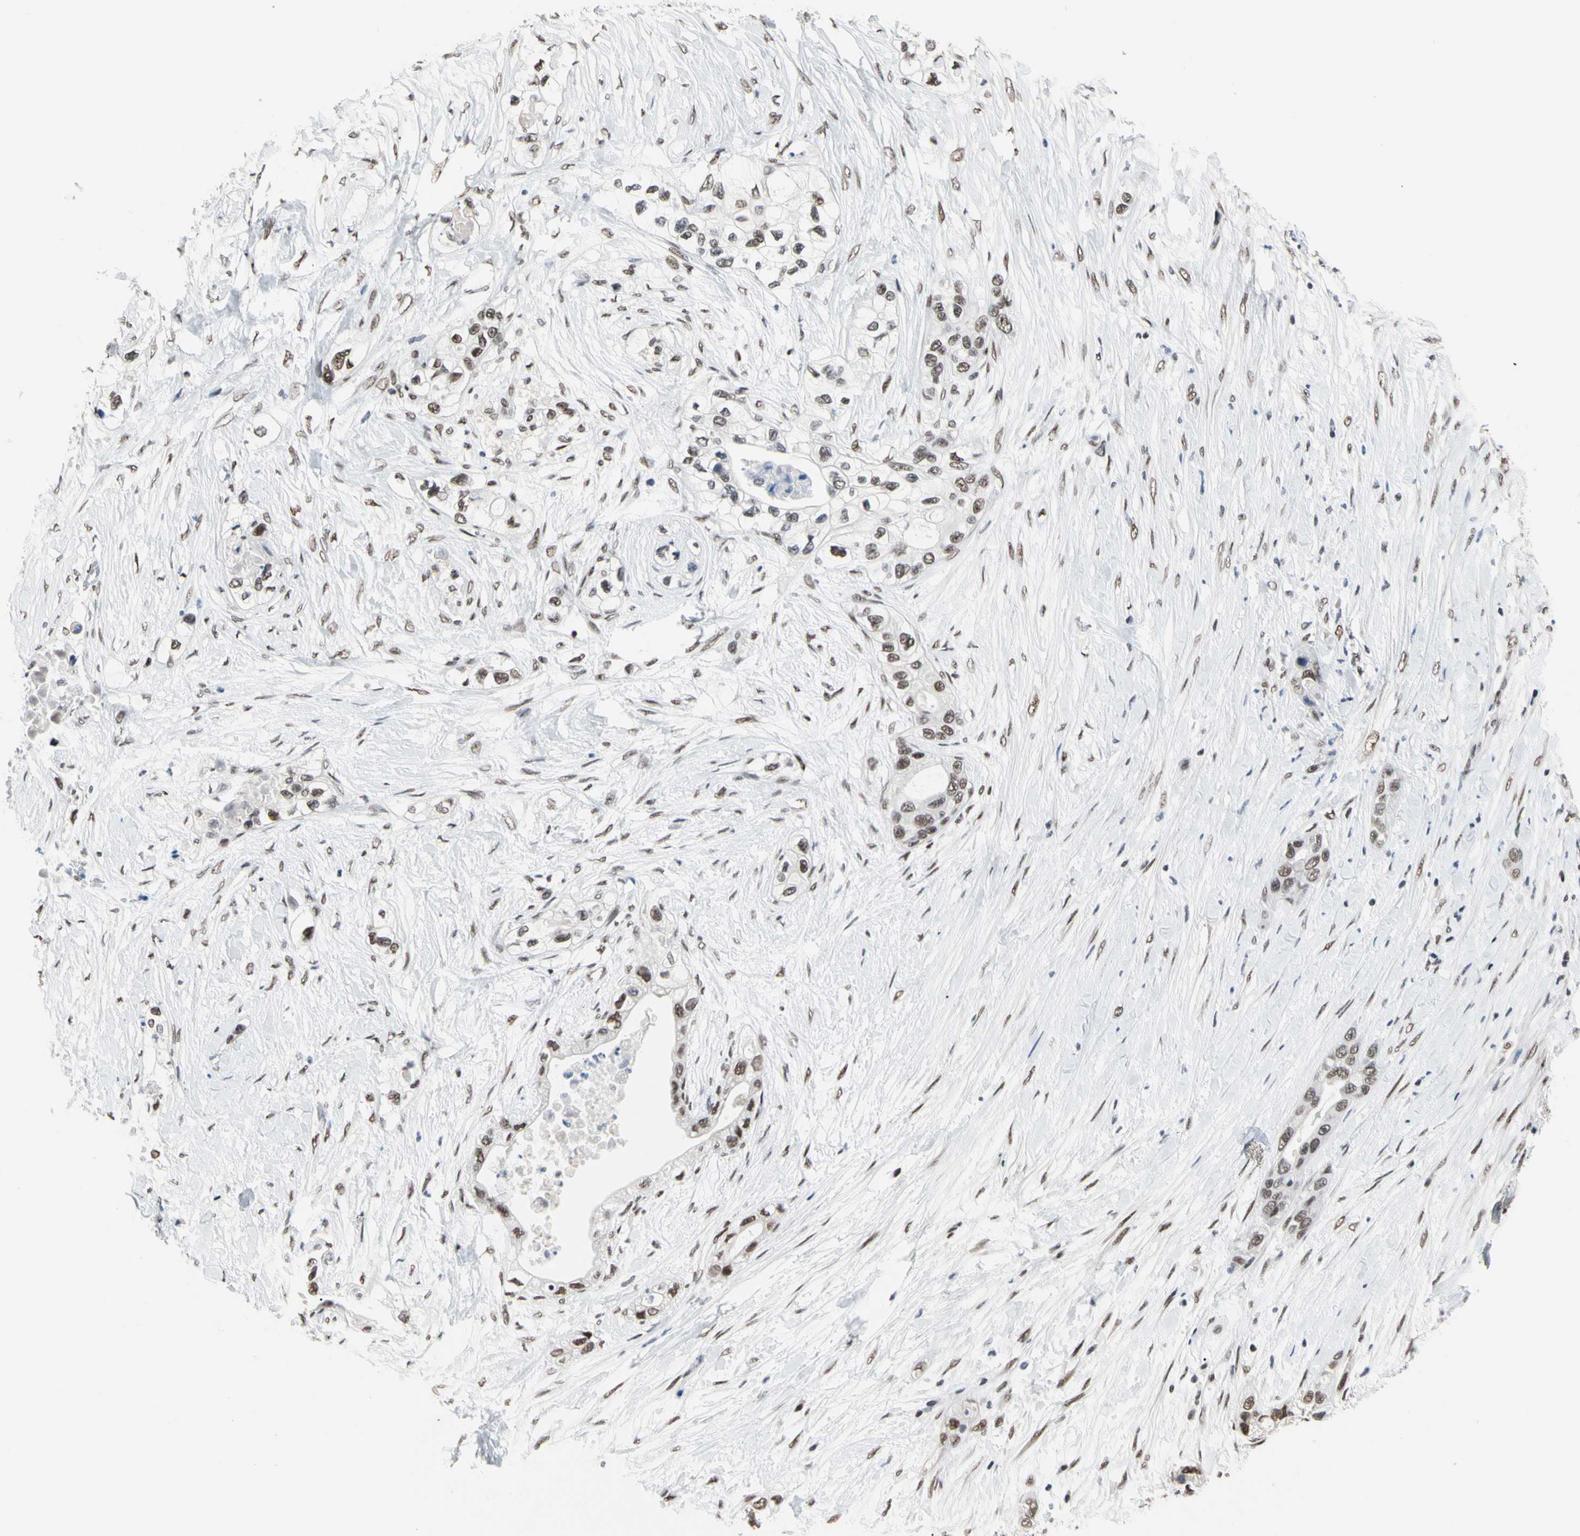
{"staining": {"intensity": "weak", "quantity": ">75%", "location": "nuclear"}, "tissue": "pancreatic cancer", "cell_type": "Tumor cells", "image_type": "cancer", "snomed": [{"axis": "morphology", "description": "Adenocarcinoma, NOS"}, {"axis": "topography", "description": "Pancreas"}], "caption": "This is an image of immunohistochemistry (IHC) staining of pancreatic cancer (adenocarcinoma), which shows weak positivity in the nuclear of tumor cells.", "gene": "FAM98B", "patient": {"sex": "female", "age": 70}}